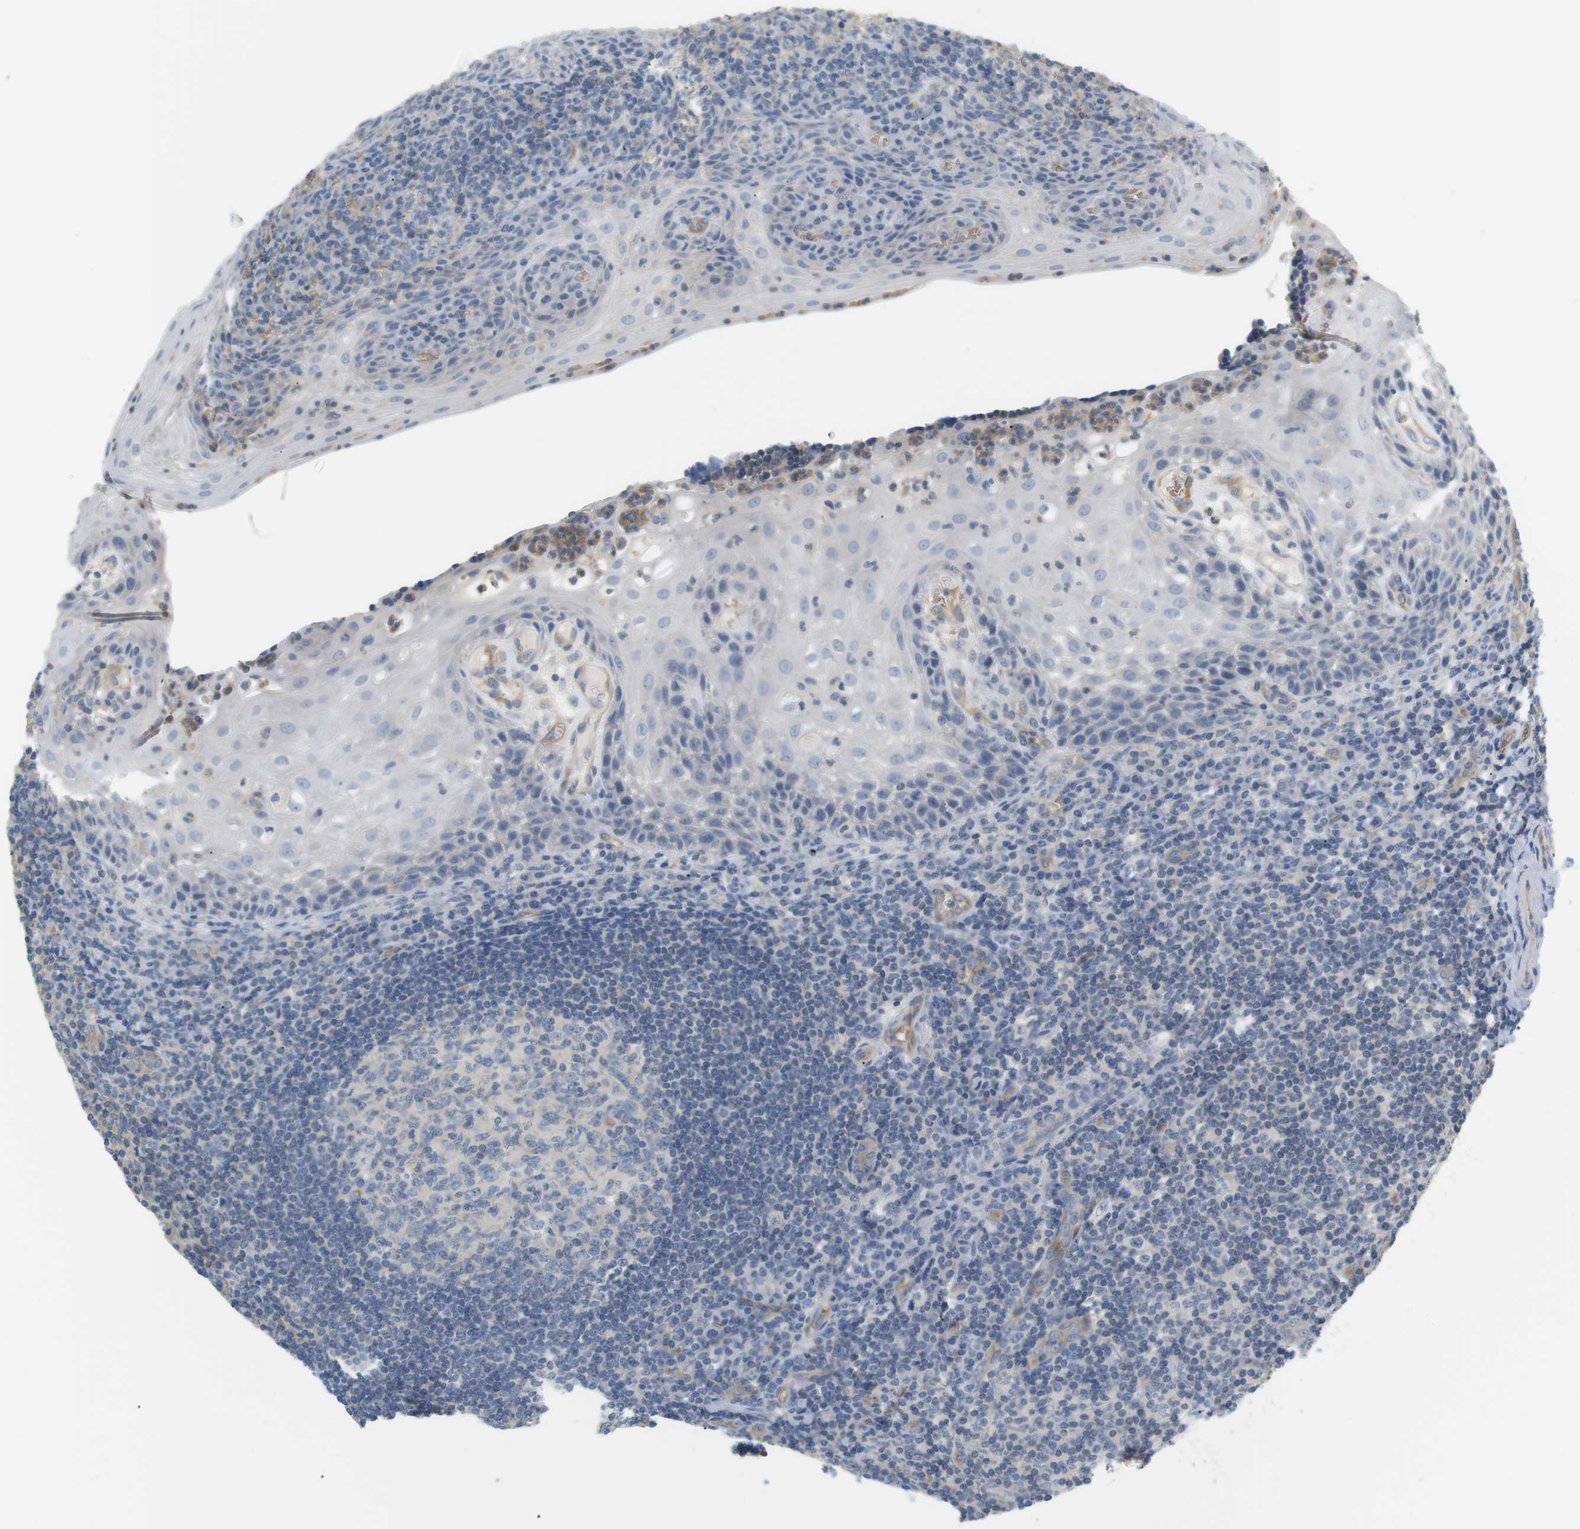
{"staining": {"intensity": "negative", "quantity": "none", "location": "none"}, "tissue": "tonsil", "cell_type": "Germinal center cells", "image_type": "normal", "snomed": [{"axis": "morphology", "description": "Normal tissue, NOS"}, {"axis": "topography", "description": "Tonsil"}], "caption": "This is an immunohistochemistry image of unremarkable human tonsil. There is no expression in germinal center cells.", "gene": "ADCY10", "patient": {"sex": "male", "age": 37}}